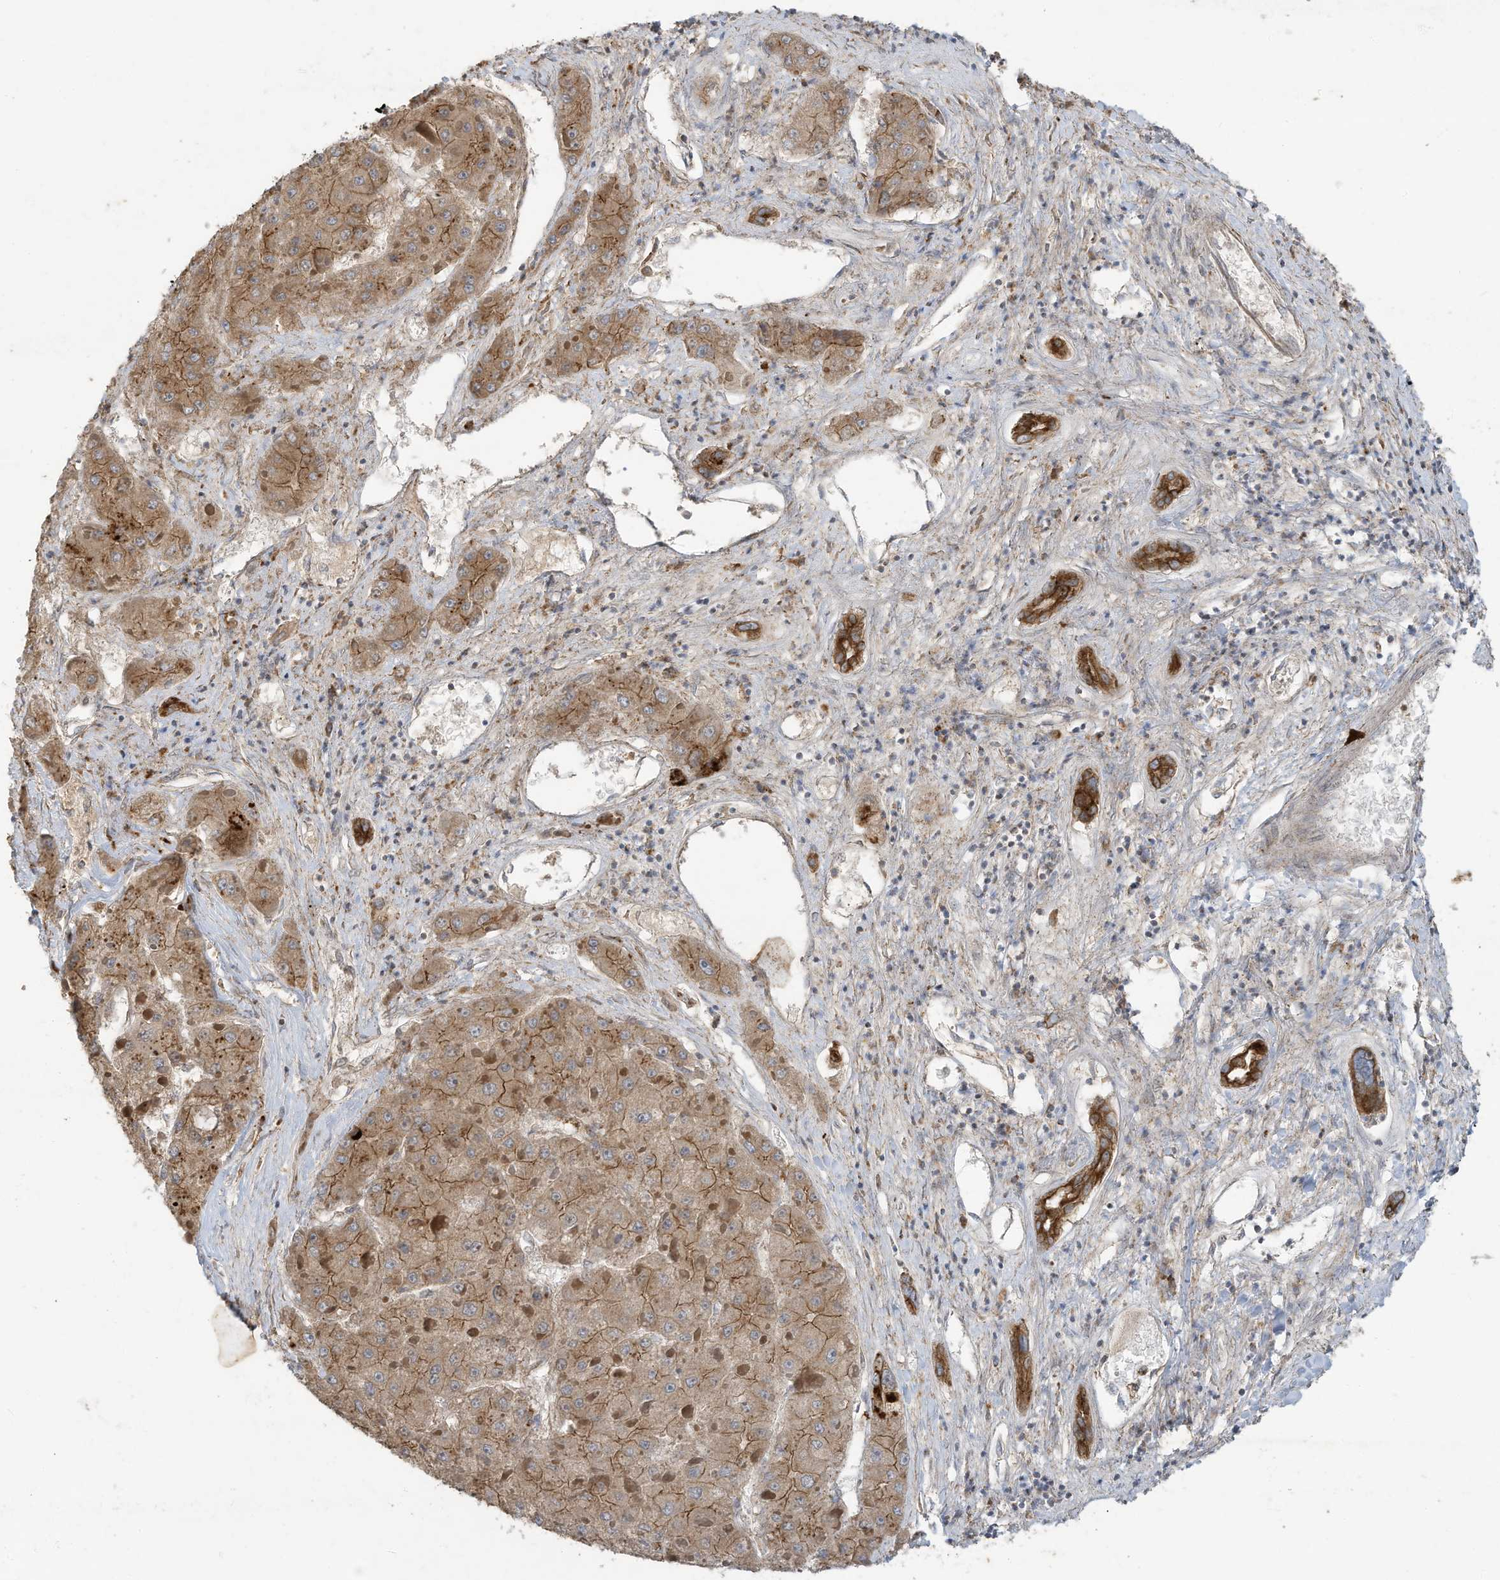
{"staining": {"intensity": "moderate", "quantity": "25%-75%", "location": "cytoplasmic/membranous"}, "tissue": "liver cancer", "cell_type": "Tumor cells", "image_type": "cancer", "snomed": [{"axis": "morphology", "description": "Carcinoma, Hepatocellular, NOS"}, {"axis": "topography", "description": "Liver"}], "caption": "Immunohistochemical staining of human liver cancer demonstrates medium levels of moderate cytoplasmic/membranous protein expression in about 25%-75% of tumor cells.", "gene": "C2orf74", "patient": {"sex": "female", "age": 73}}